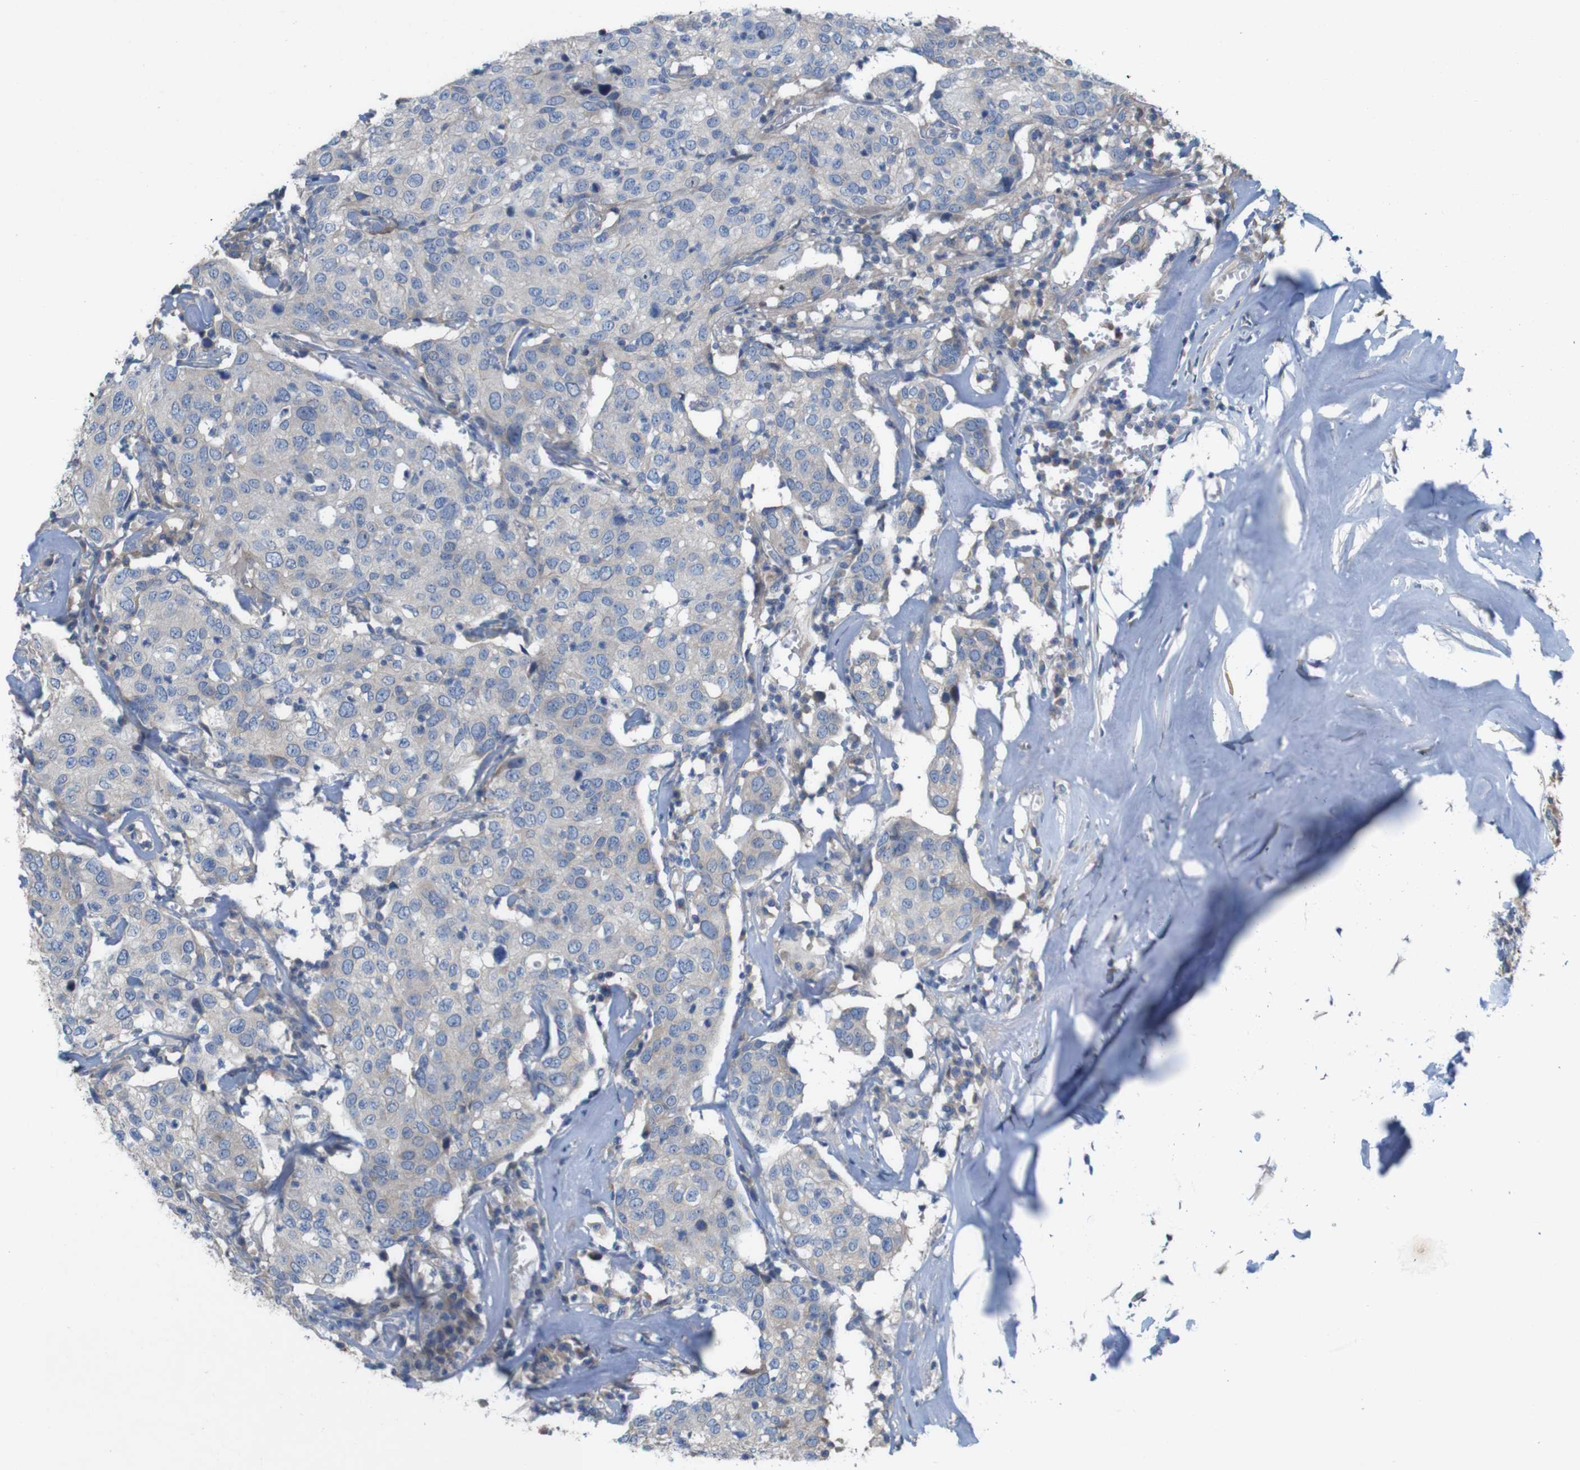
{"staining": {"intensity": "negative", "quantity": "none", "location": "none"}, "tissue": "head and neck cancer", "cell_type": "Tumor cells", "image_type": "cancer", "snomed": [{"axis": "morphology", "description": "Adenocarcinoma, NOS"}, {"axis": "topography", "description": "Salivary gland"}, {"axis": "topography", "description": "Head-Neck"}], "caption": "Head and neck adenocarcinoma was stained to show a protein in brown. There is no significant expression in tumor cells.", "gene": "MYEOV", "patient": {"sex": "female", "age": 65}}